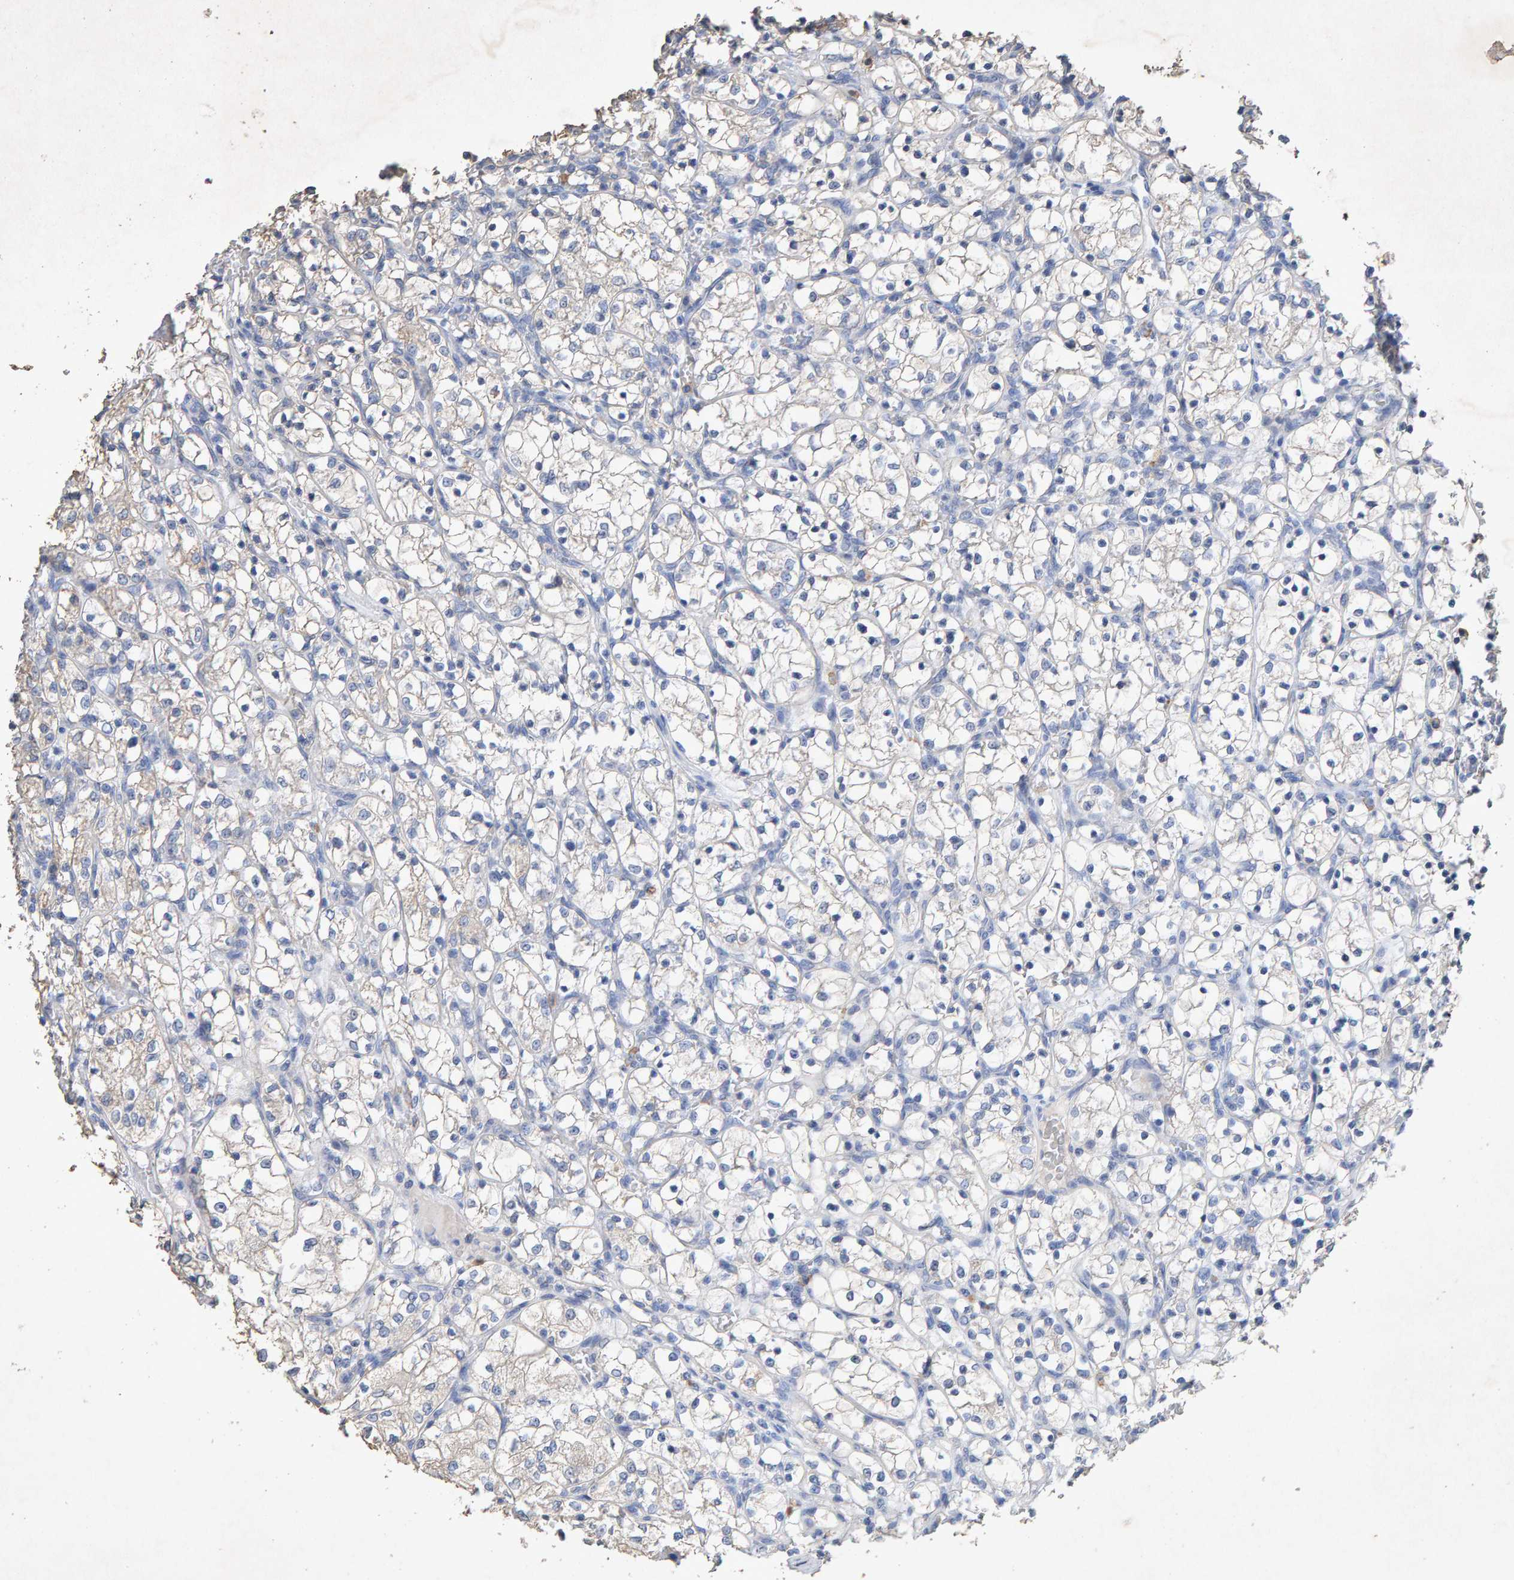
{"staining": {"intensity": "negative", "quantity": "none", "location": "none"}, "tissue": "renal cancer", "cell_type": "Tumor cells", "image_type": "cancer", "snomed": [{"axis": "morphology", "description": "Adenocarcinoma, NOS"}, {"axis": "topography", "description": "Kidney"}], "caption": "Tumor cells are negative for brown protein staining in adenocarcinoma (renal).", "gene": "CTH", "patient": {"sex": "female", "age": 69}}